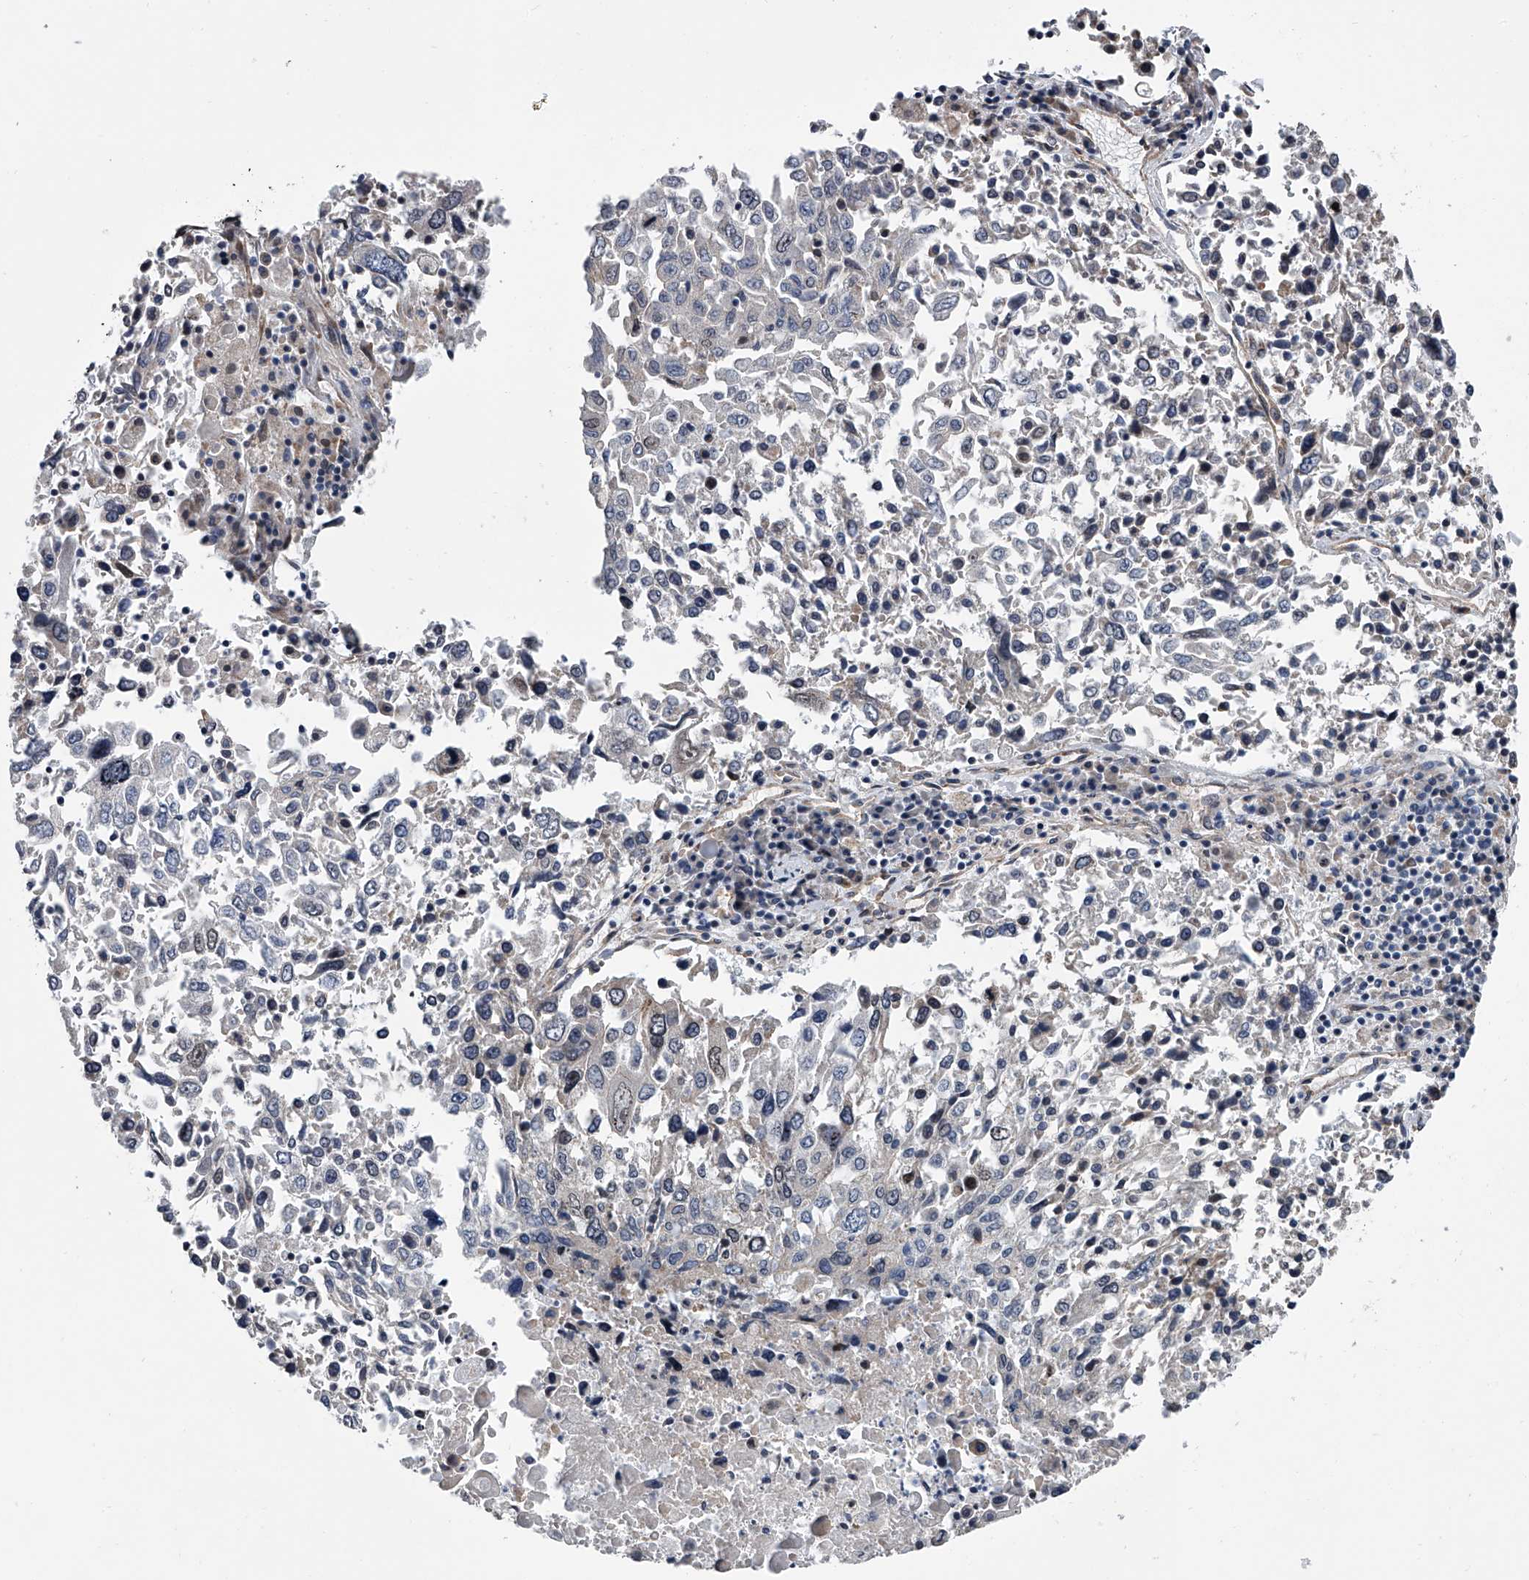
{"staining": {"intensity": "weak", "quantity": "<25%", "location": "nuclear"}, "tissue": "lung cancer", "cell_type": "Tumor cells", "image_type": "cancer", "snomed": [{"axis": "morphology", "description": "Squamous cell carcinoma, NOS"}, {"axis": "topography", "description": "Lung"}], "caption": "An IHC photomicrograph of lung cancer (squamous cell carcinoma) is shown. There is no staining in tumor cells of lung cancer (squamous cell carcinoma).", "gene": "ABCG1", "patient": {"sex": "male", "age": 65}}